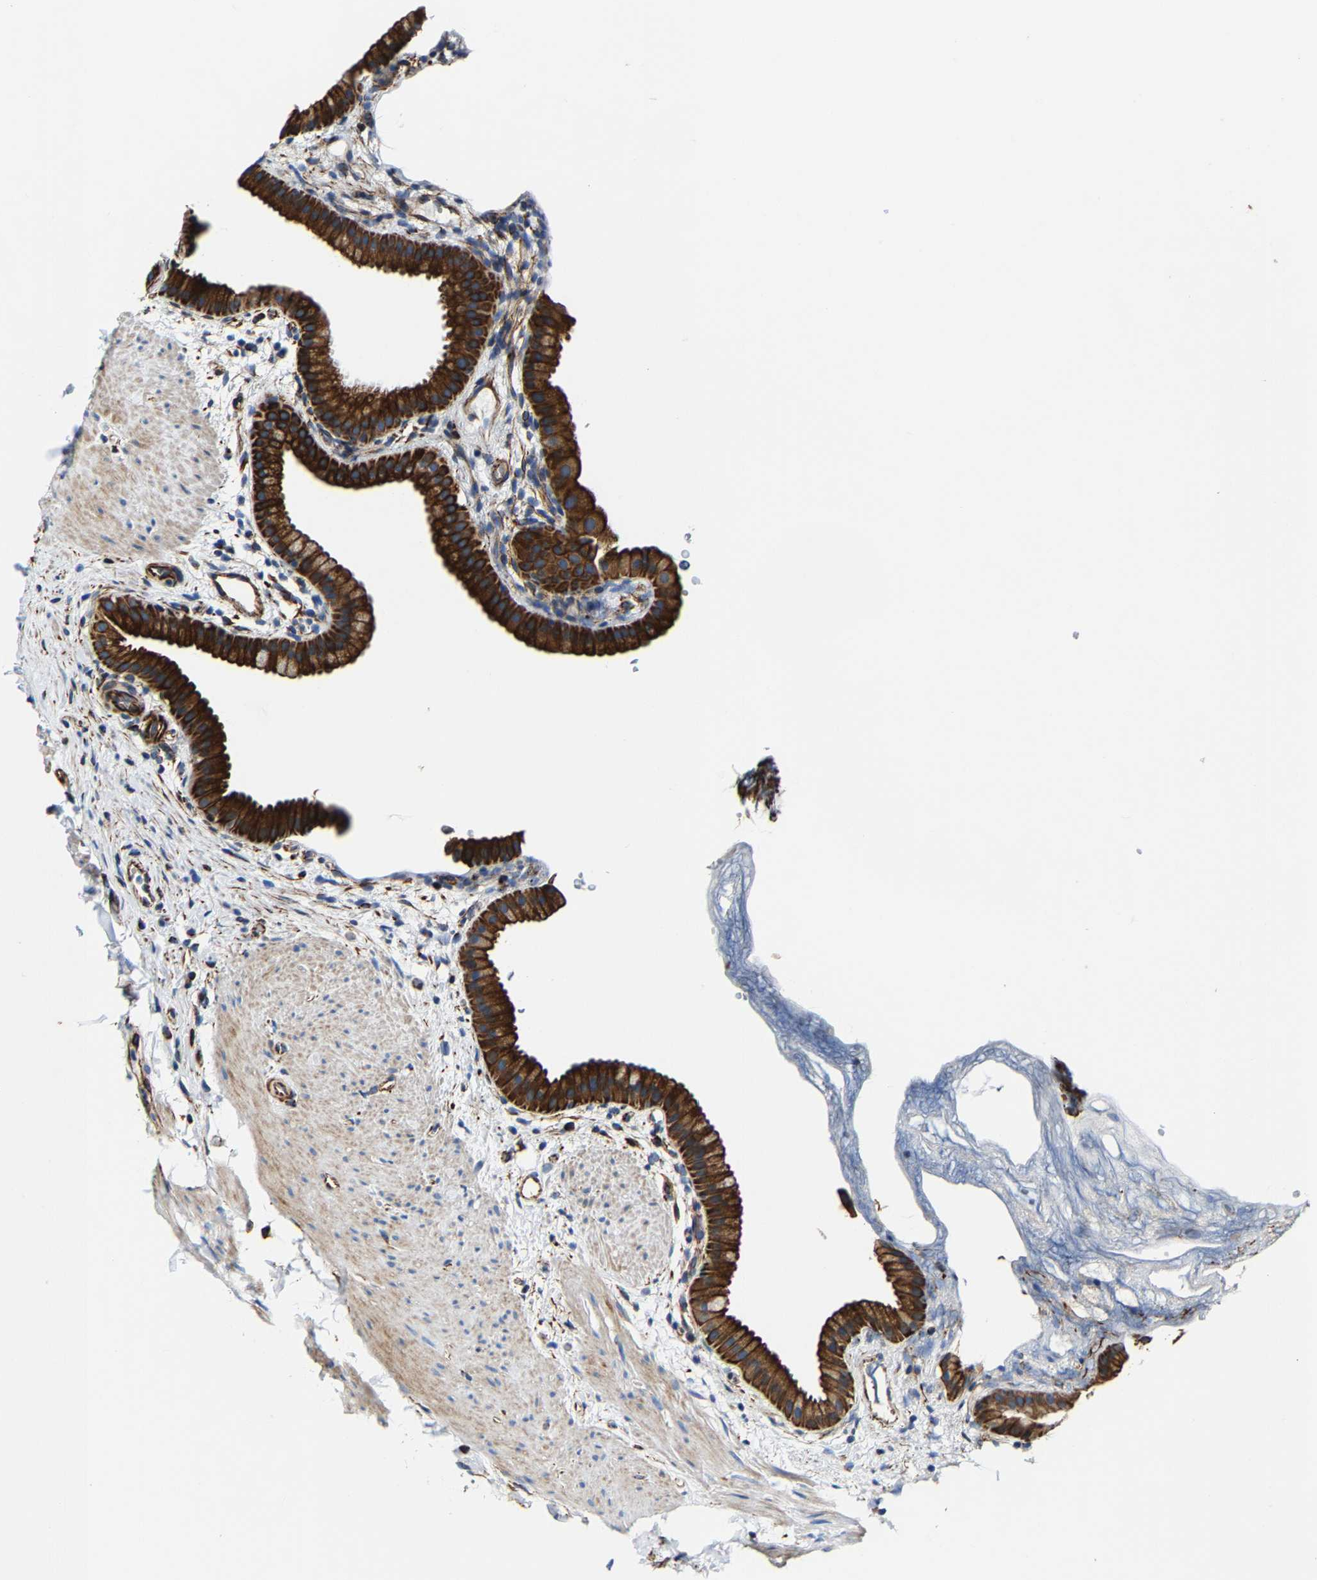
{"staining": {"intensity": "strong", "quantity": ">75%", "location": "cytoplasmic/membranous"}, "tissue": "gallbladder", "cell_type": "Glandular cells", "image_type": "normal", "snomed": [{"axis": "morphology", "description": "Normal tissue, NOS"}, {"axis": "topography", "description": "Gallbladder"}], "caption": "IHC (DAB) staining of normal human gallbladder displays strong cytoplasmic/membranous protein expression in about >75% of glandular cells.", "gene": "MMEL1", "patient": {"sex": "female", "age": 64}}